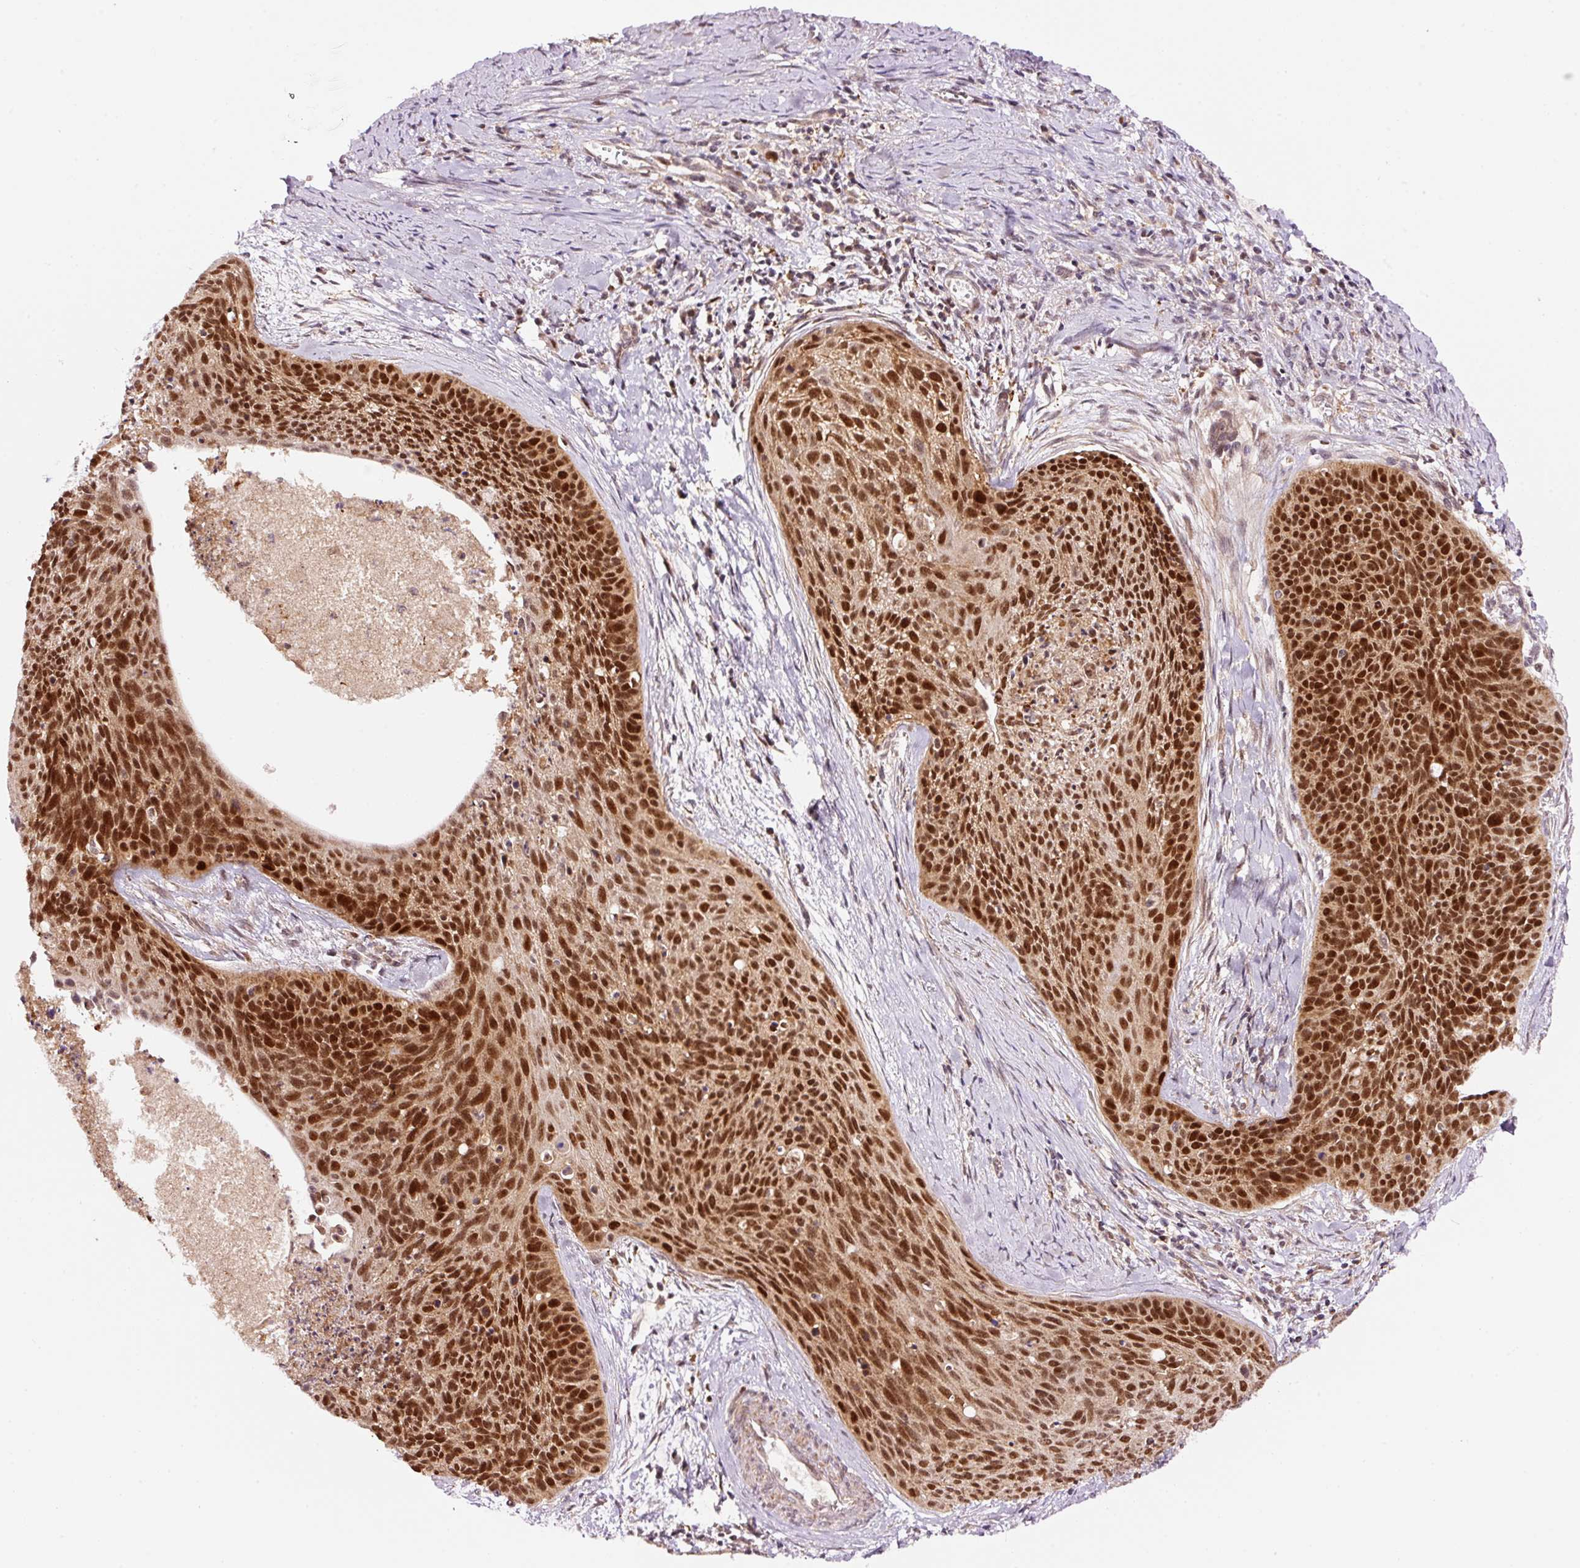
{"staining": {"intensity": "strong", "quantity": ">75%", "location": "nuclear"}, "tissue": "cervical cancer", "cell_type": "Tumor cells", "image_type": "cancer", "snomed": [{"axis": "morphology", "description": "Squamous cell carcinoma, NOS"}, {"axis": "topography", "description": "Cervix"}], "caption": "Immunohistochemical staining of cervical cancer exhibits high levels of strong nuclear protein expression in about >75% of tumor cells.", "gene": "RFC4", "patient": {"sex": "female", "age": 55}}